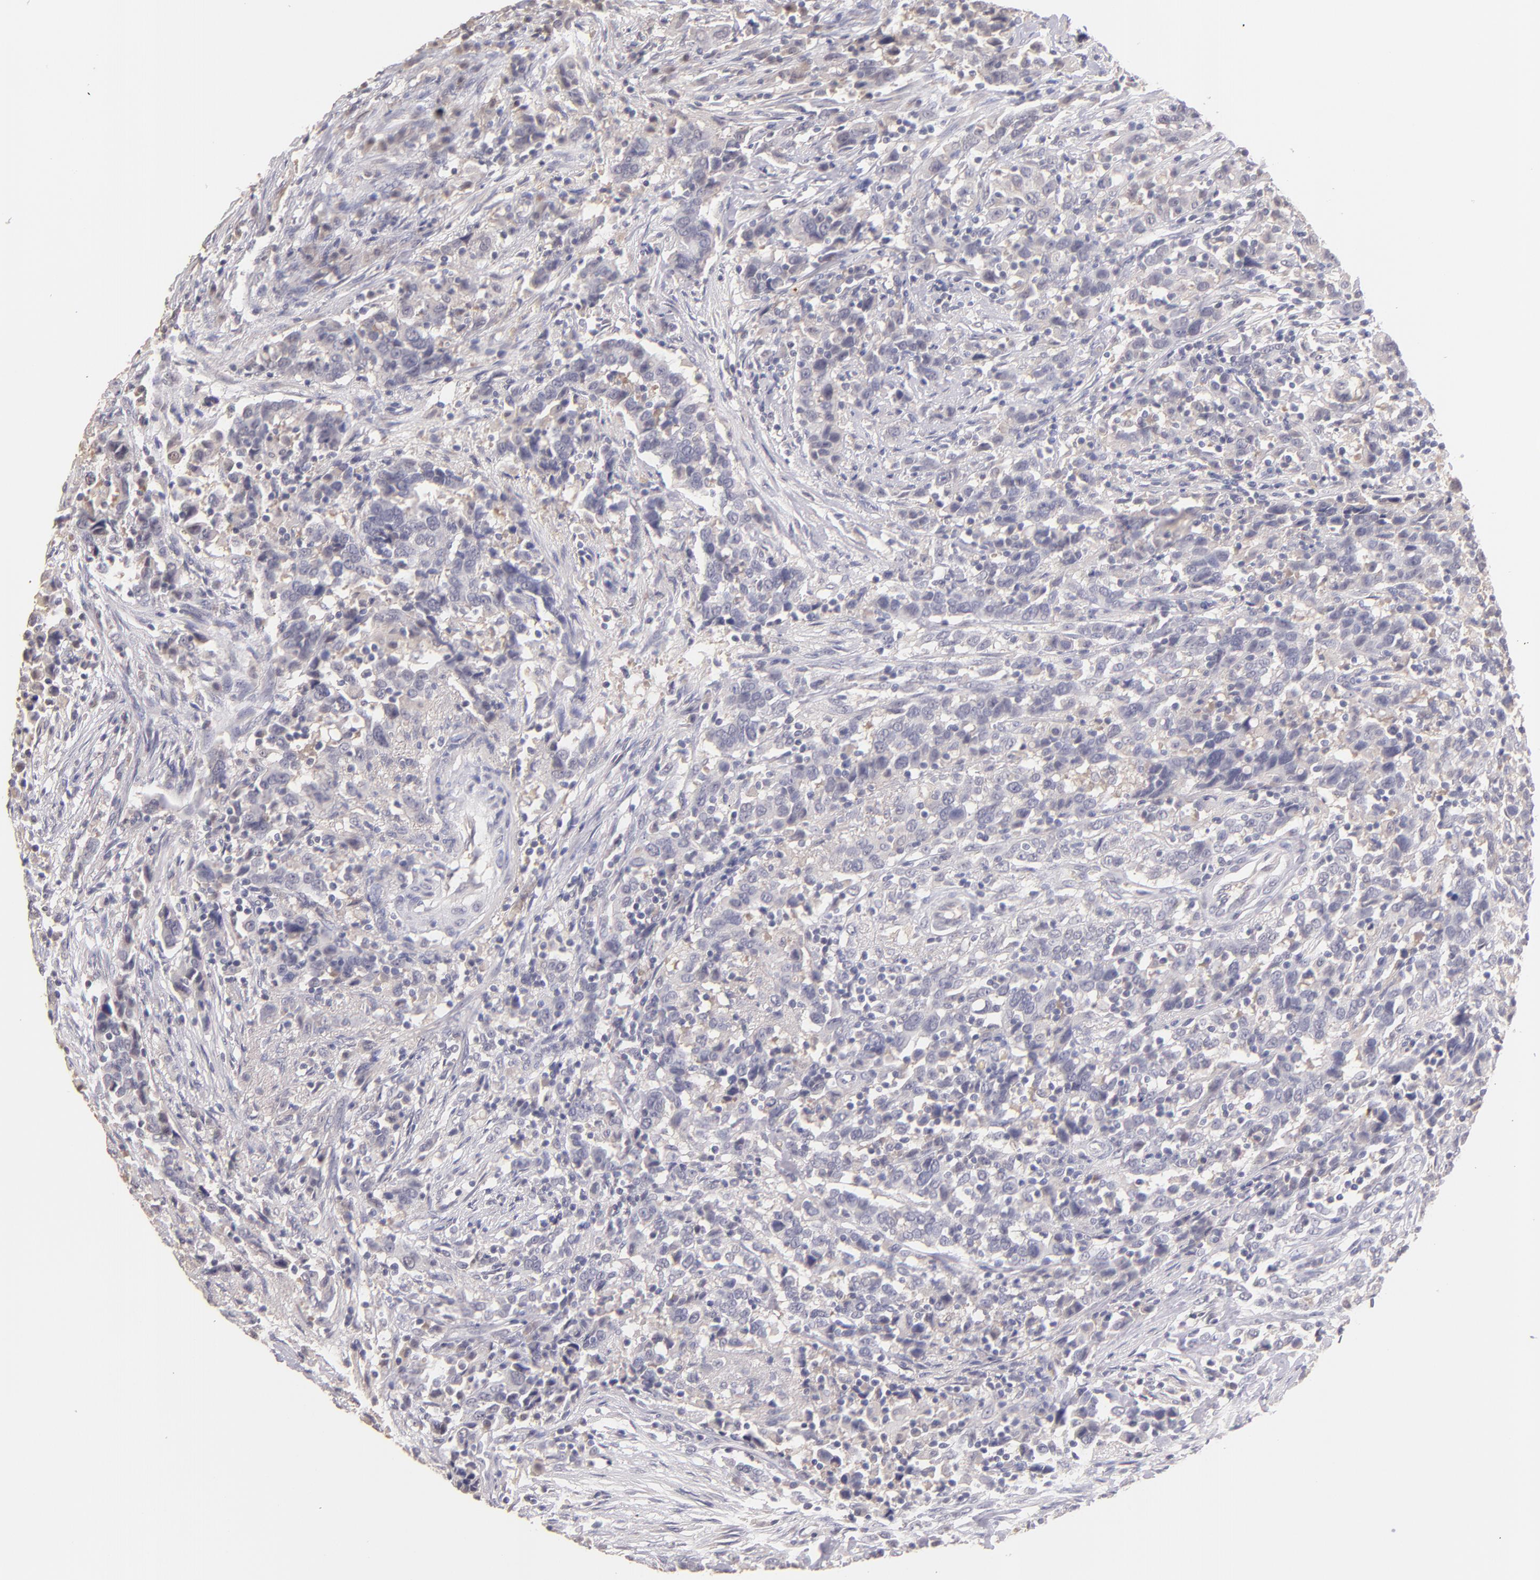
{"staining": {"intensity": "weak", "quantity": "25%-75%", "location": "cytoplasmic/membranous"}, "tissue": "urothelial cancer", "cell_type": "Tumor cells", "image_type": "cancer", "snomed": [{"axis": "morphology", "description": "Urothelial carcinoma, High grade"}, {"axis": "topography", "description": "Urinary bladder"}], "caption": "Brown immunohistochemical staining in human urothelial cancer reveals weak cytoplasmic/membranous staining in about 25%-75% of tumor cells.", "gene": "SERPINC1", "patient": {"sex": "male", "age": 61}}